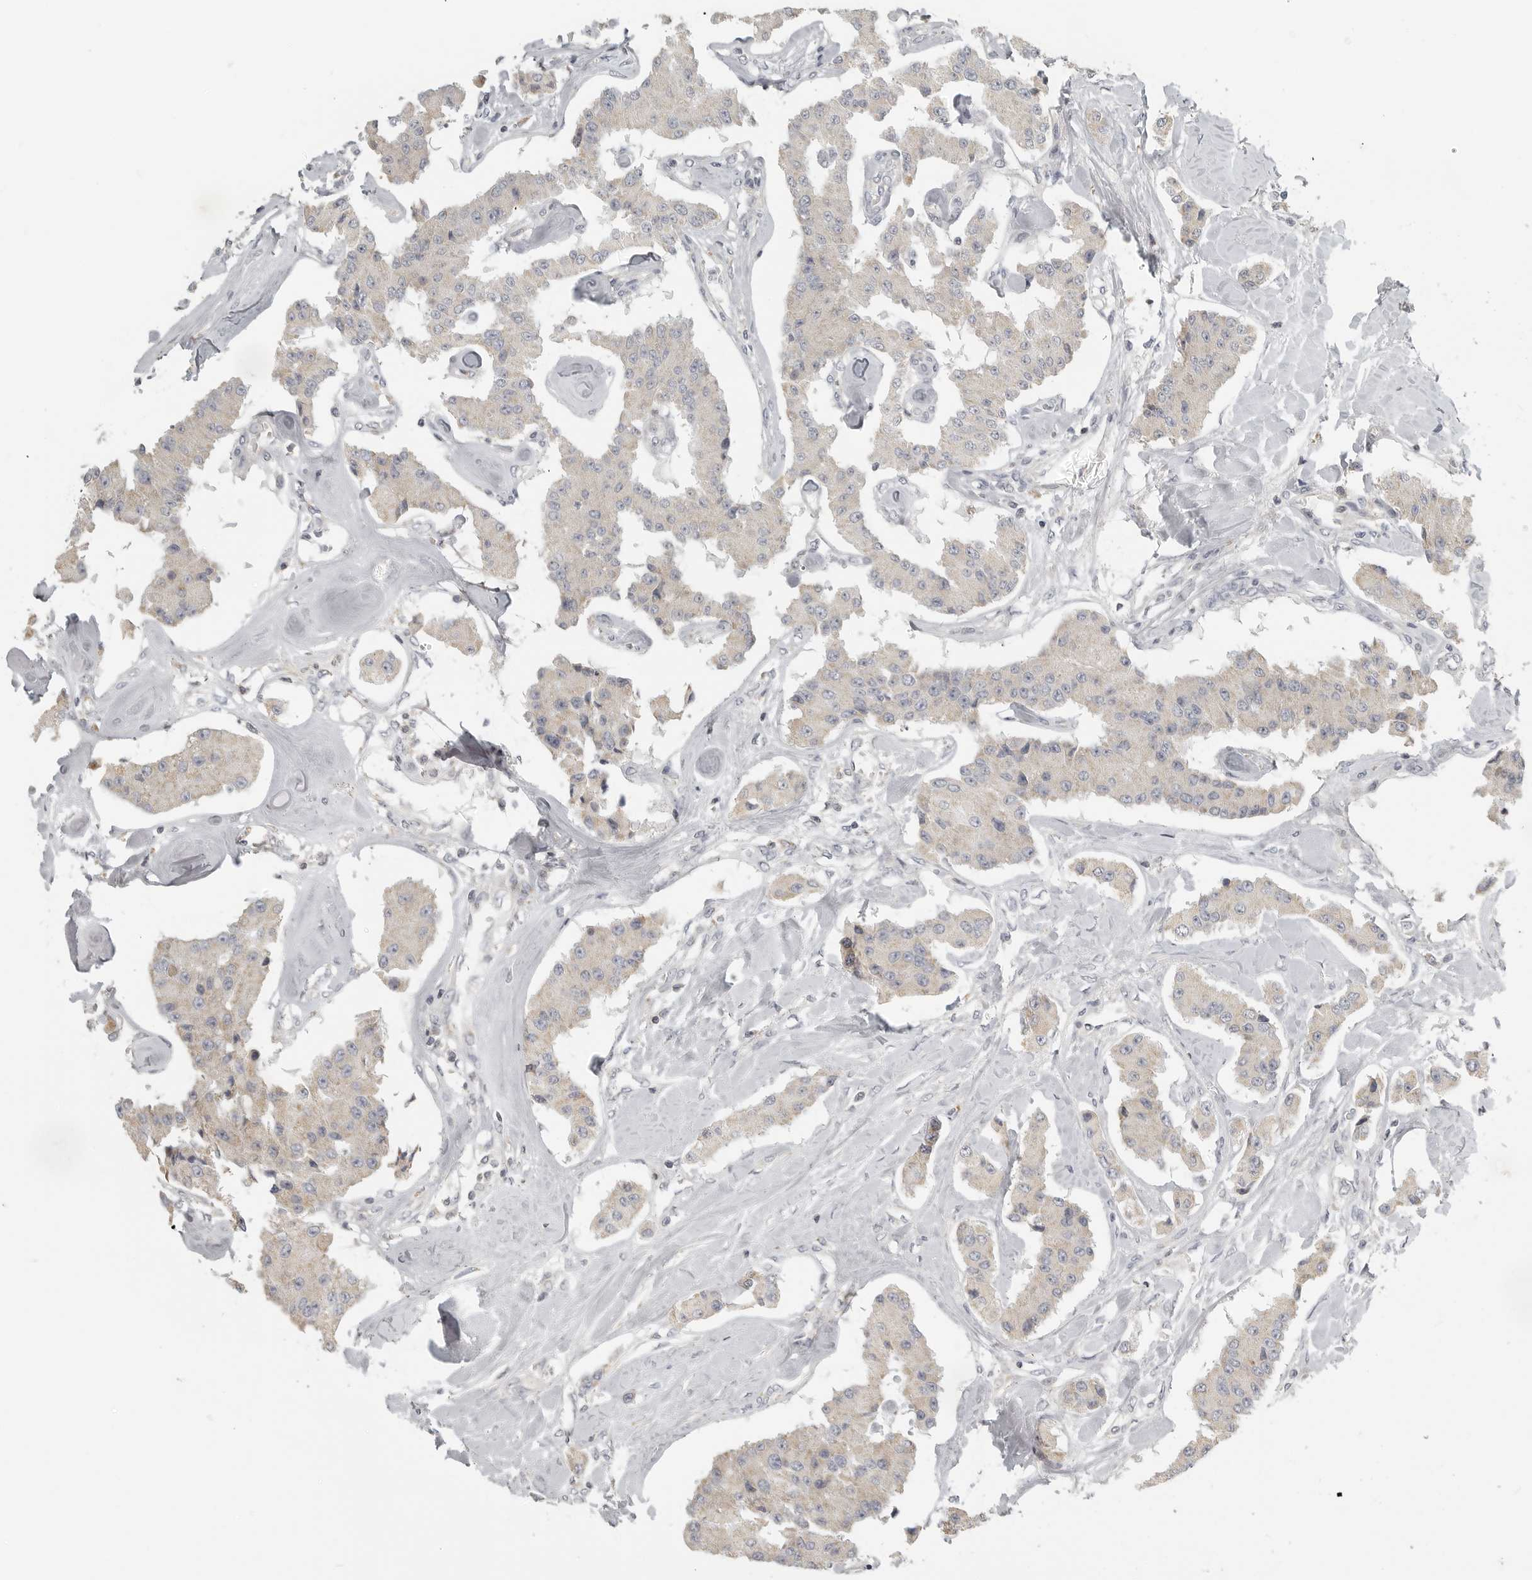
{"staining": {"intensity": "weak", "quantity": "<25%", "location": "cytoplasmic/membranous"}, "tissue": "carcinoid", "cell_type": "Tumor cells", "image_type": "cancer", "snomed": [{"axis": "morphology", "description": "Carcinoid, malignant, NOS"}, {"axis": "topography", "description": "Pancreas"}], "caption": "Immunohistochemical staining of carcinoid (malignant) displays no significant expression in tumor cells.", "gene": "RXFP3", "patient": {"sex": "male", "age": 41}}